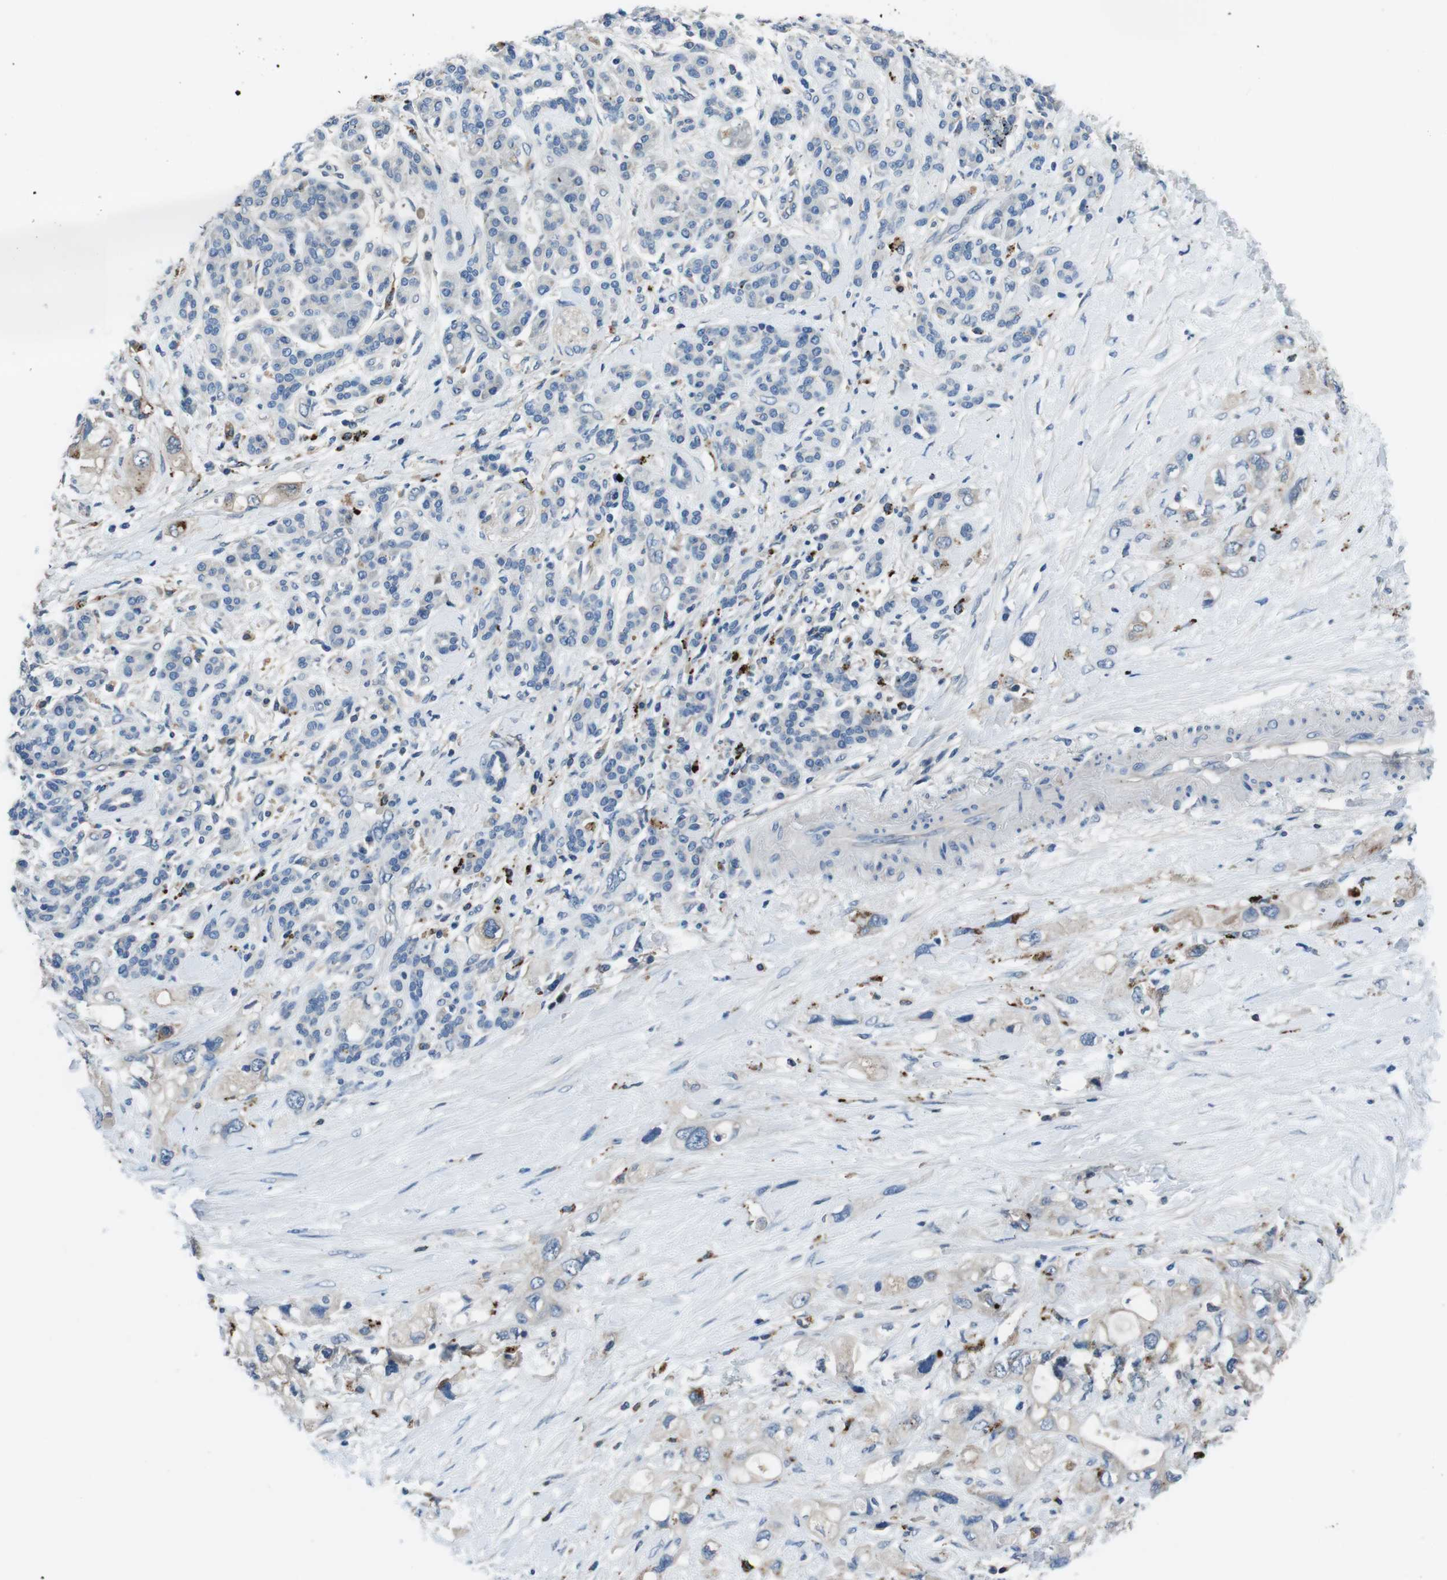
{"staining": {"intensity": "negative", "quantity": "none", "location": "none"}, "tissue": "pancreatic cancer", "cell_type": "Tumor cells", "image_type": "cancer", "snomed": [{"axis": "morphology", "description": "Adenocarcinoma, NOS"}, {"axis": "topography", "description": "Pancreas"}], "caption": "Pancreatic cancer (adenocarcinoma) was stained to show a protein in brown. There is no significant staining in tumor cells.", "gene": "TULP3", "patient": {"sex": "female", "age": 56}}